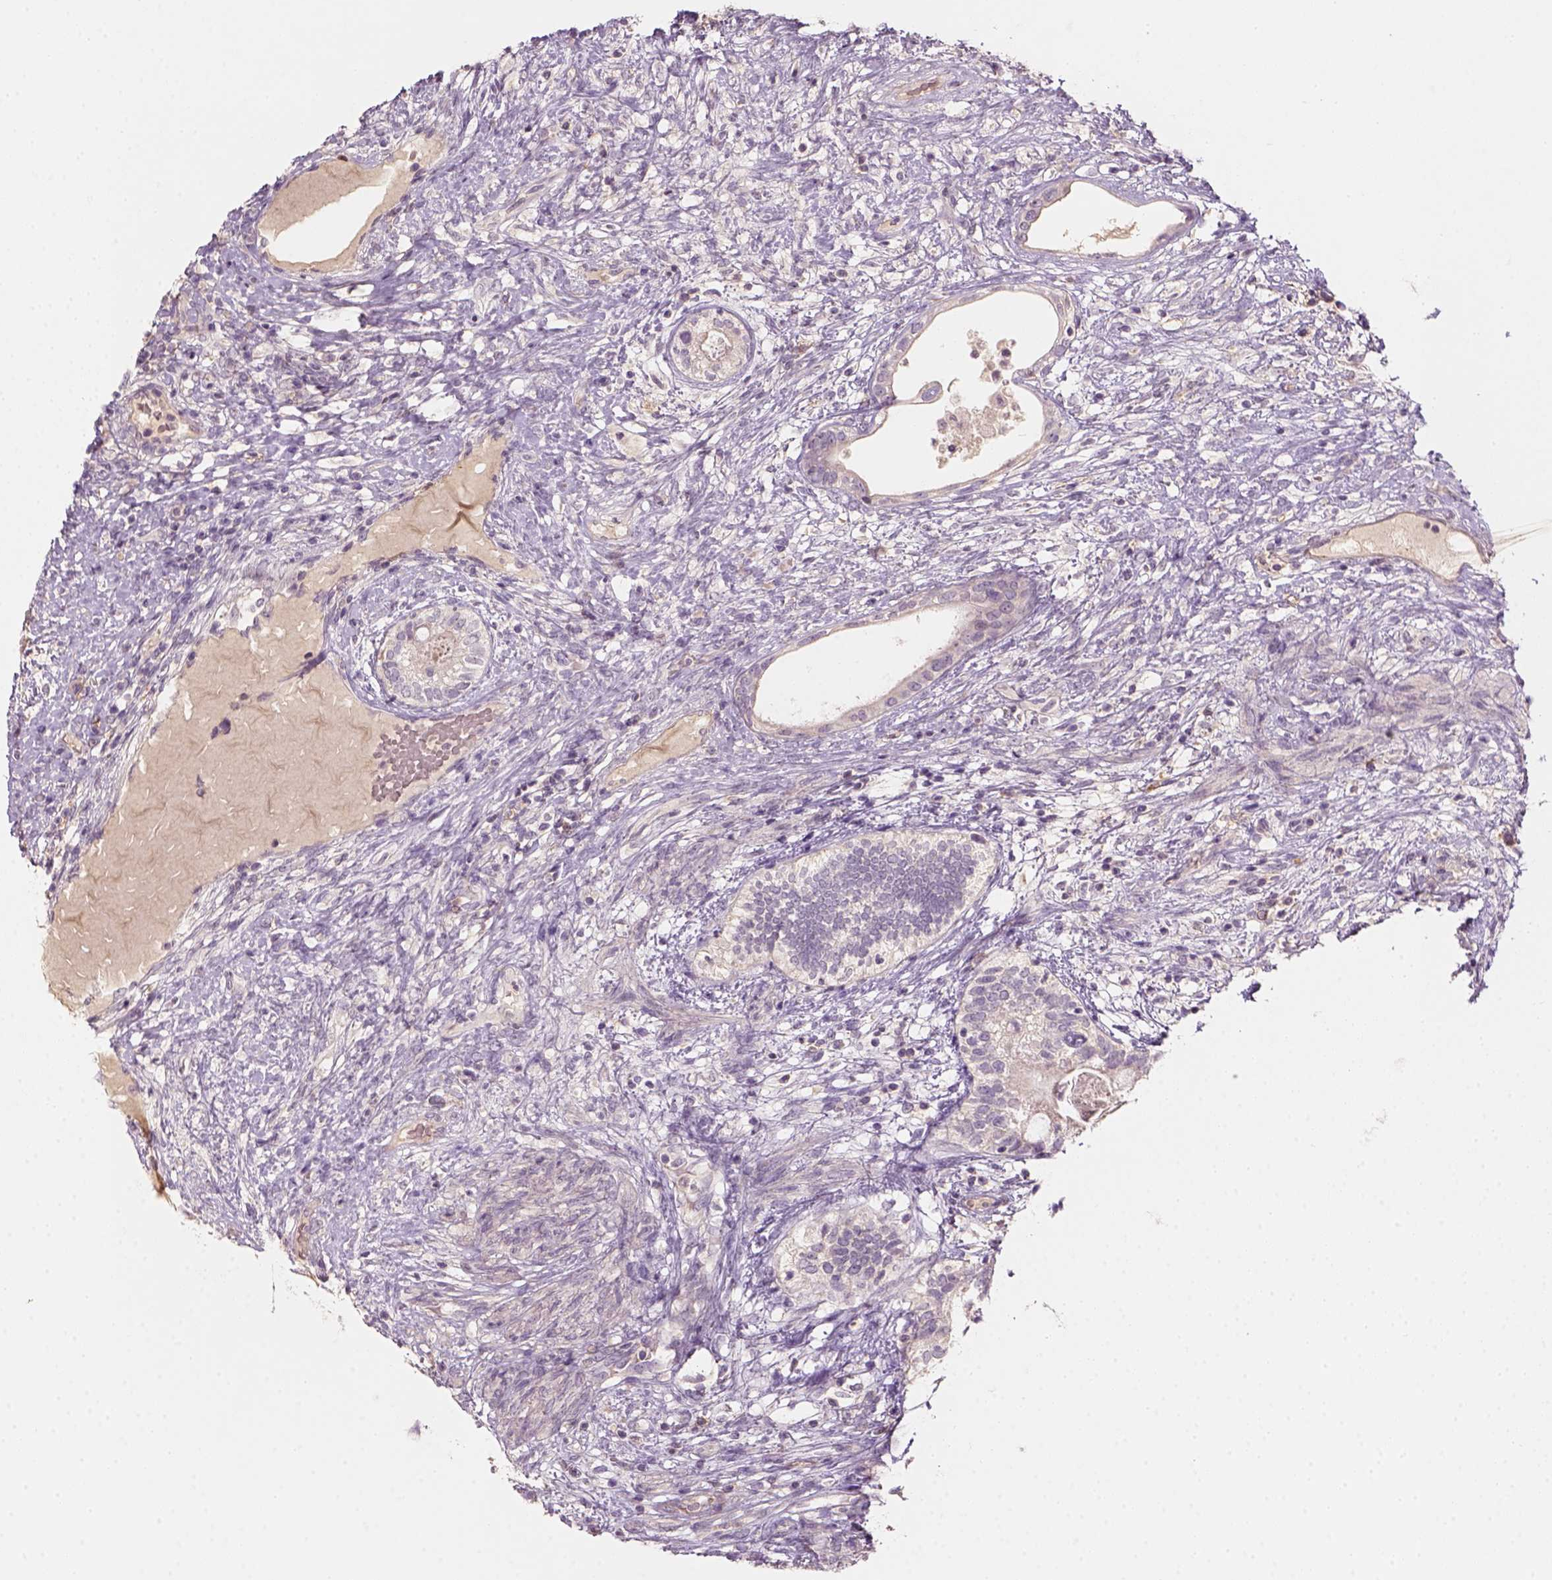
{"staining": {"intensity": "negative", "quantity": "none", "location": "none"}, "tissue": "testis cancer", "cell_type": "Tumor cells", "image_type": "cancer", "snomed": [{"axis": "morphology", "description": "Seminoma, NOS"}, {"axis": "morphology", "description": "Carcinoma, Embryonal, NOS"}, {"axis": "topography", "description": "Testis"}], "caption": "Testis cancer (embryonal carcinoma) was stained to show a protein in brown. There is no significant staining in tumor cells. Nuclei are stained in blue.", "gene": "AQP9", "patient": {"sex": "male", "age": 41}}